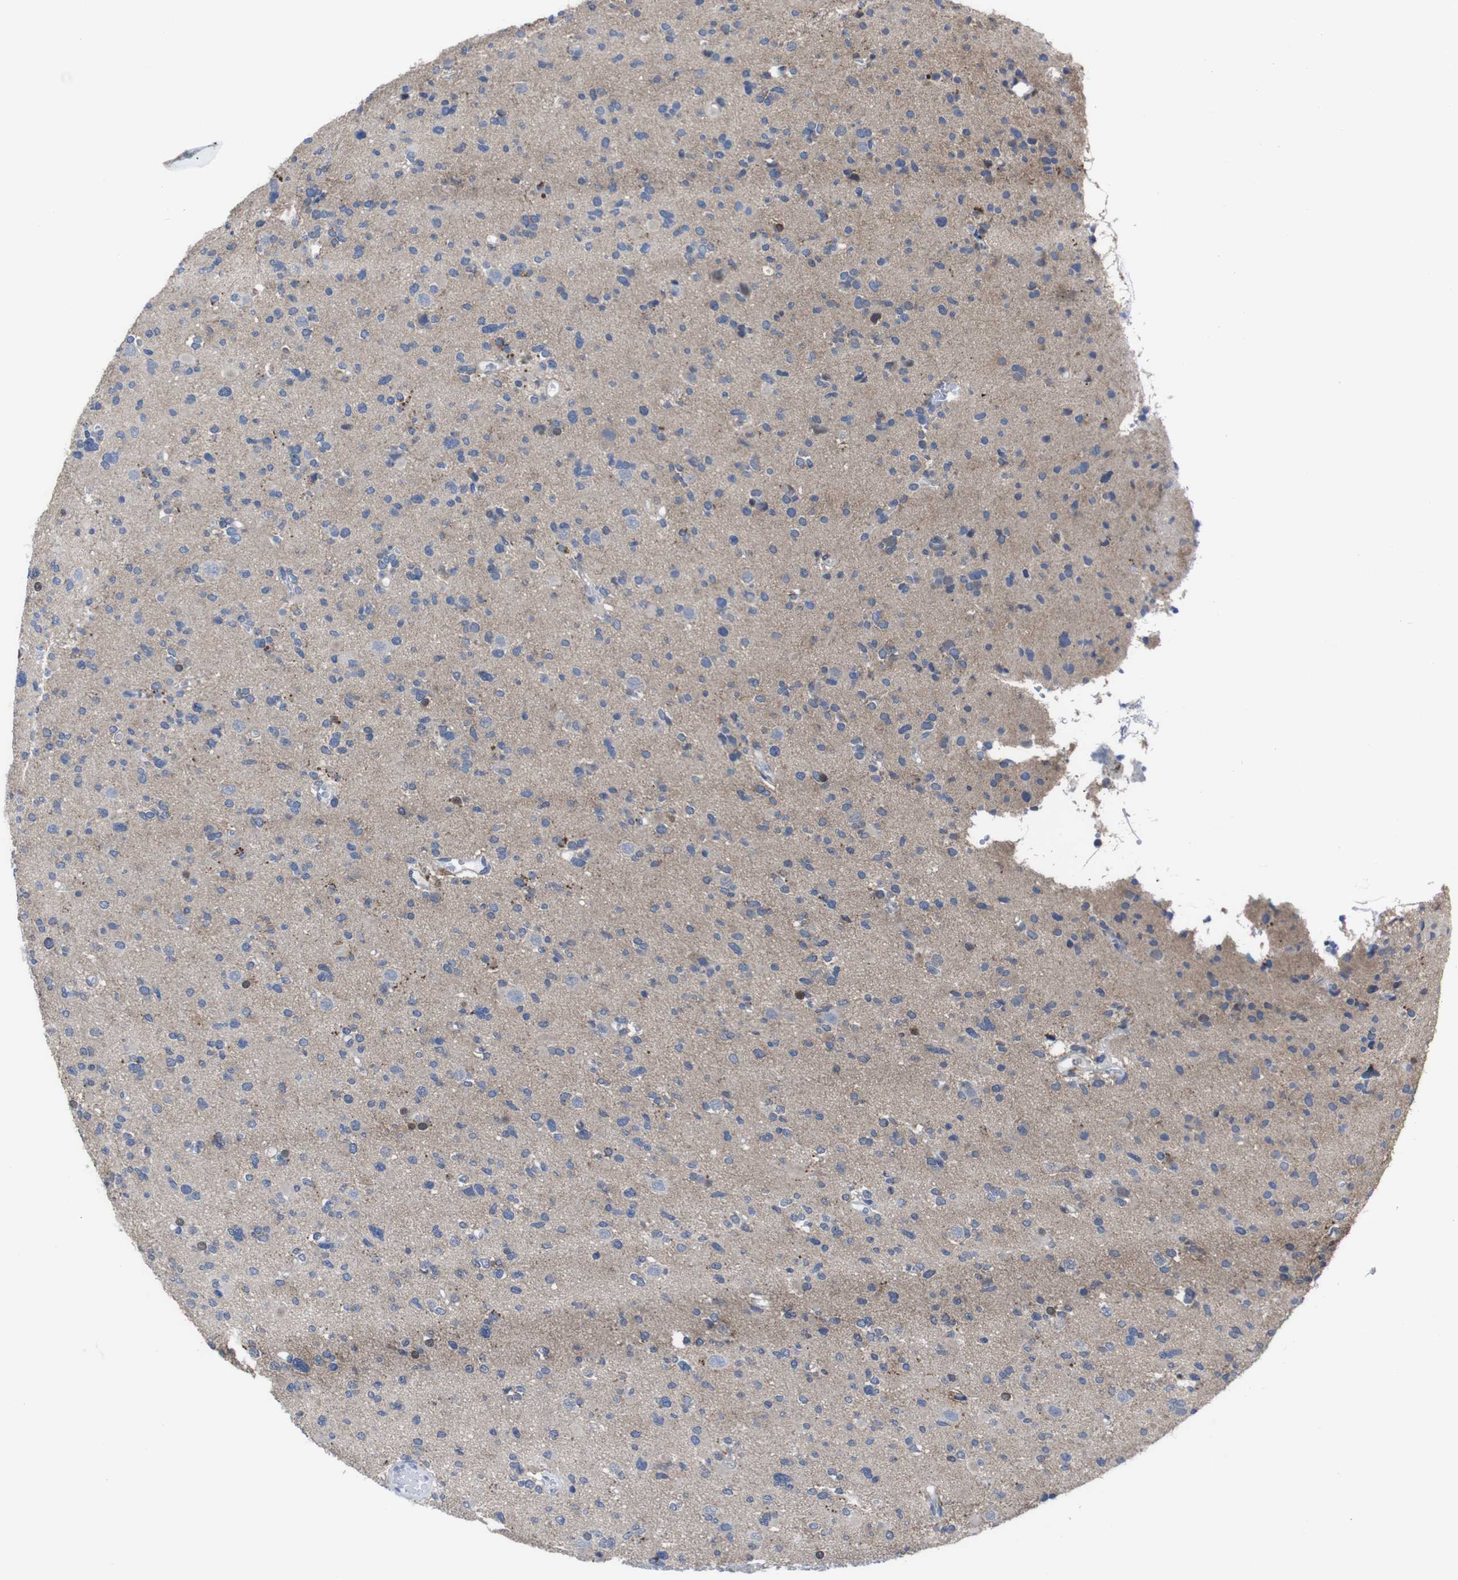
{"staining": {"intensity": "negative", "quantity": "none", "location": "none"}, "tissue": "glioma", "cell_type": "Tumor cells", "image_type": "cancer", "snomed": [{"axis": "morphology", "description": "Glioma, malignant, Low grade"}, {"axis": "topography", "description": "Brain"}], "caption": "Tumor cells are negative for protein expression in human low-grade glioma (malignant). (Stains: DAB IHC with hematoxylin counter stain, Microscopy: brightfield microscopy at high magnification).", "gene": "SEMA4B", "patient": {"sex": "female", "age": 22}}